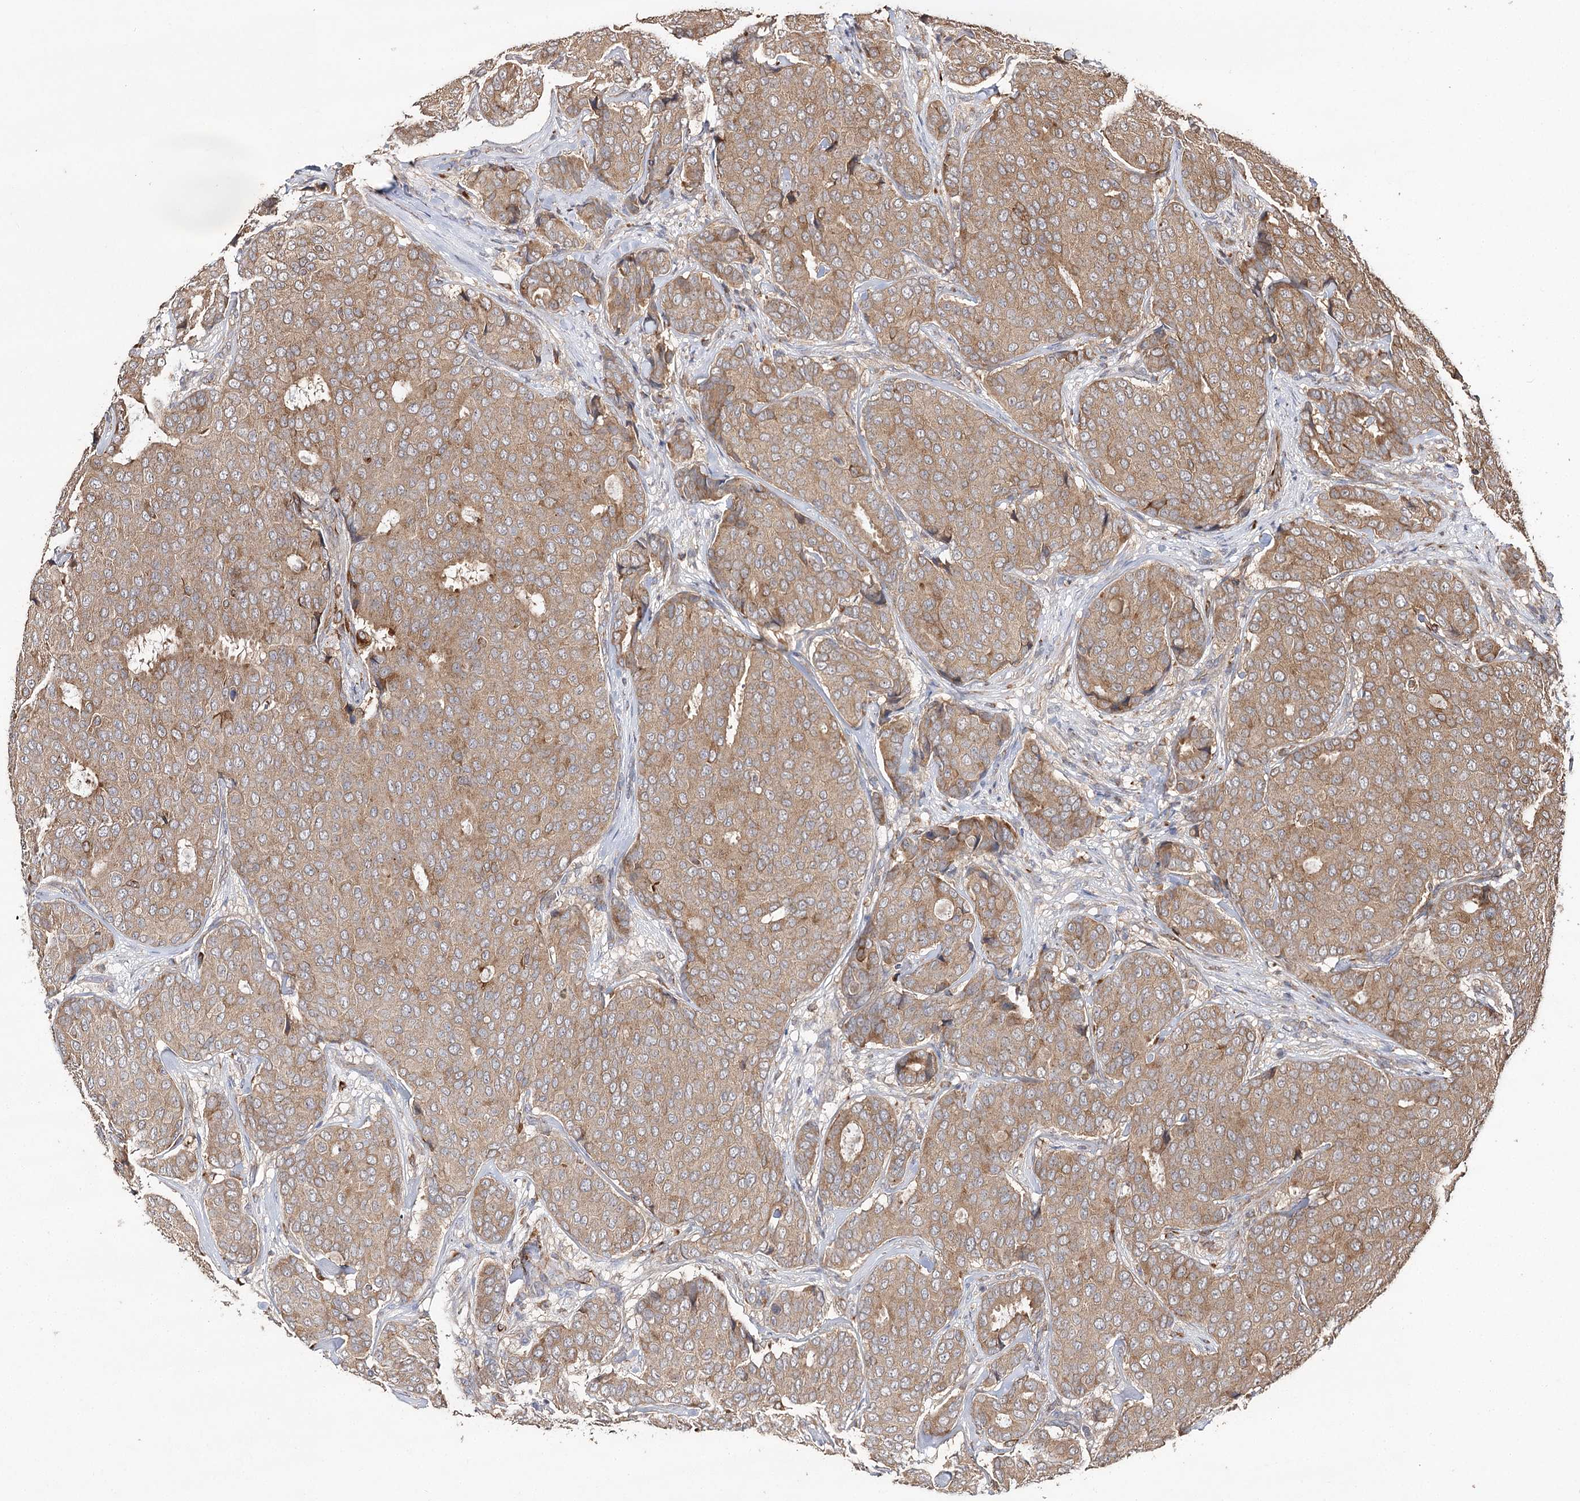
{"staining": {"intensity": "moderate", "quantity": ">75%", "location": "cytoplasmic/membranous"}, "tissue": "breast cancer", "cell_type": "Tumor cells", "image_type": "cancer", "snomed": [{"axis": "morphology", "description": "Duct carcinoma"}, {"axis": "topography", "description": "Breast"}], "caption": "DAB immunohistochemical staining of intraductal carcinoma (breast) reveals moderate cytoplasmic/membranous protein expression in about >75% of tumor cells.", "gene": "DMXL1", "patient": {"sex": "female", "age": 75}}